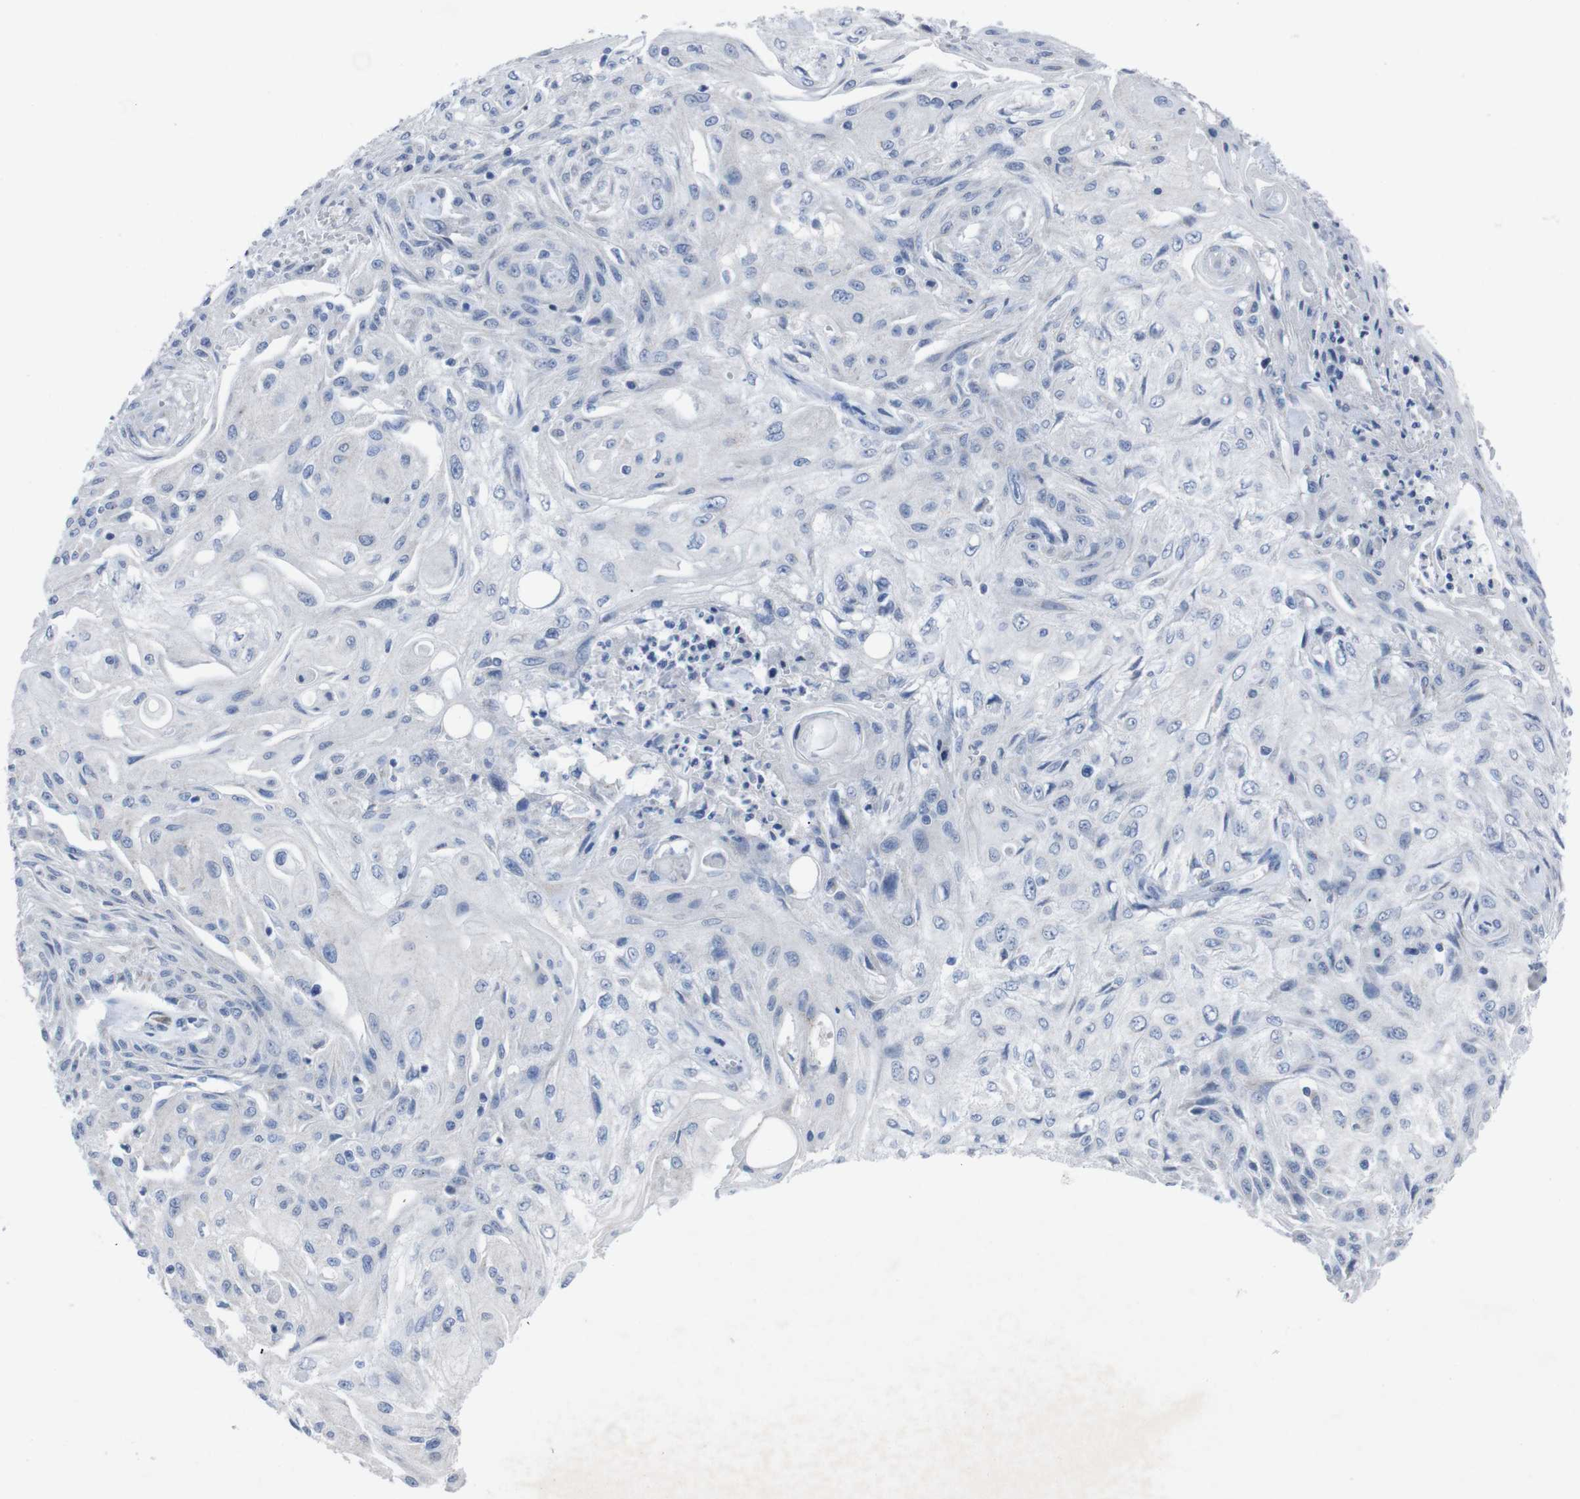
{"staining": {"intensity": "negative", "quantity": "none", "location": "none"}, "tissue": "skin cancer", "cell_type": "Tumor cells", "image_type": "cancer", "snomed": [{"axis": "morphology", "description": "Squamous cell carcinoma, NOS"}, {"axis": "topography", "description": "Skin"}], "caption": "DAB (3,3'-diaminobenzidine) immunohistochemical staining of skin cancer (squamous cell carcinoma) displays no significant staining in tumor cells.", "gene": "IRF4", "patient": {"sex": "male", "age": 75}}